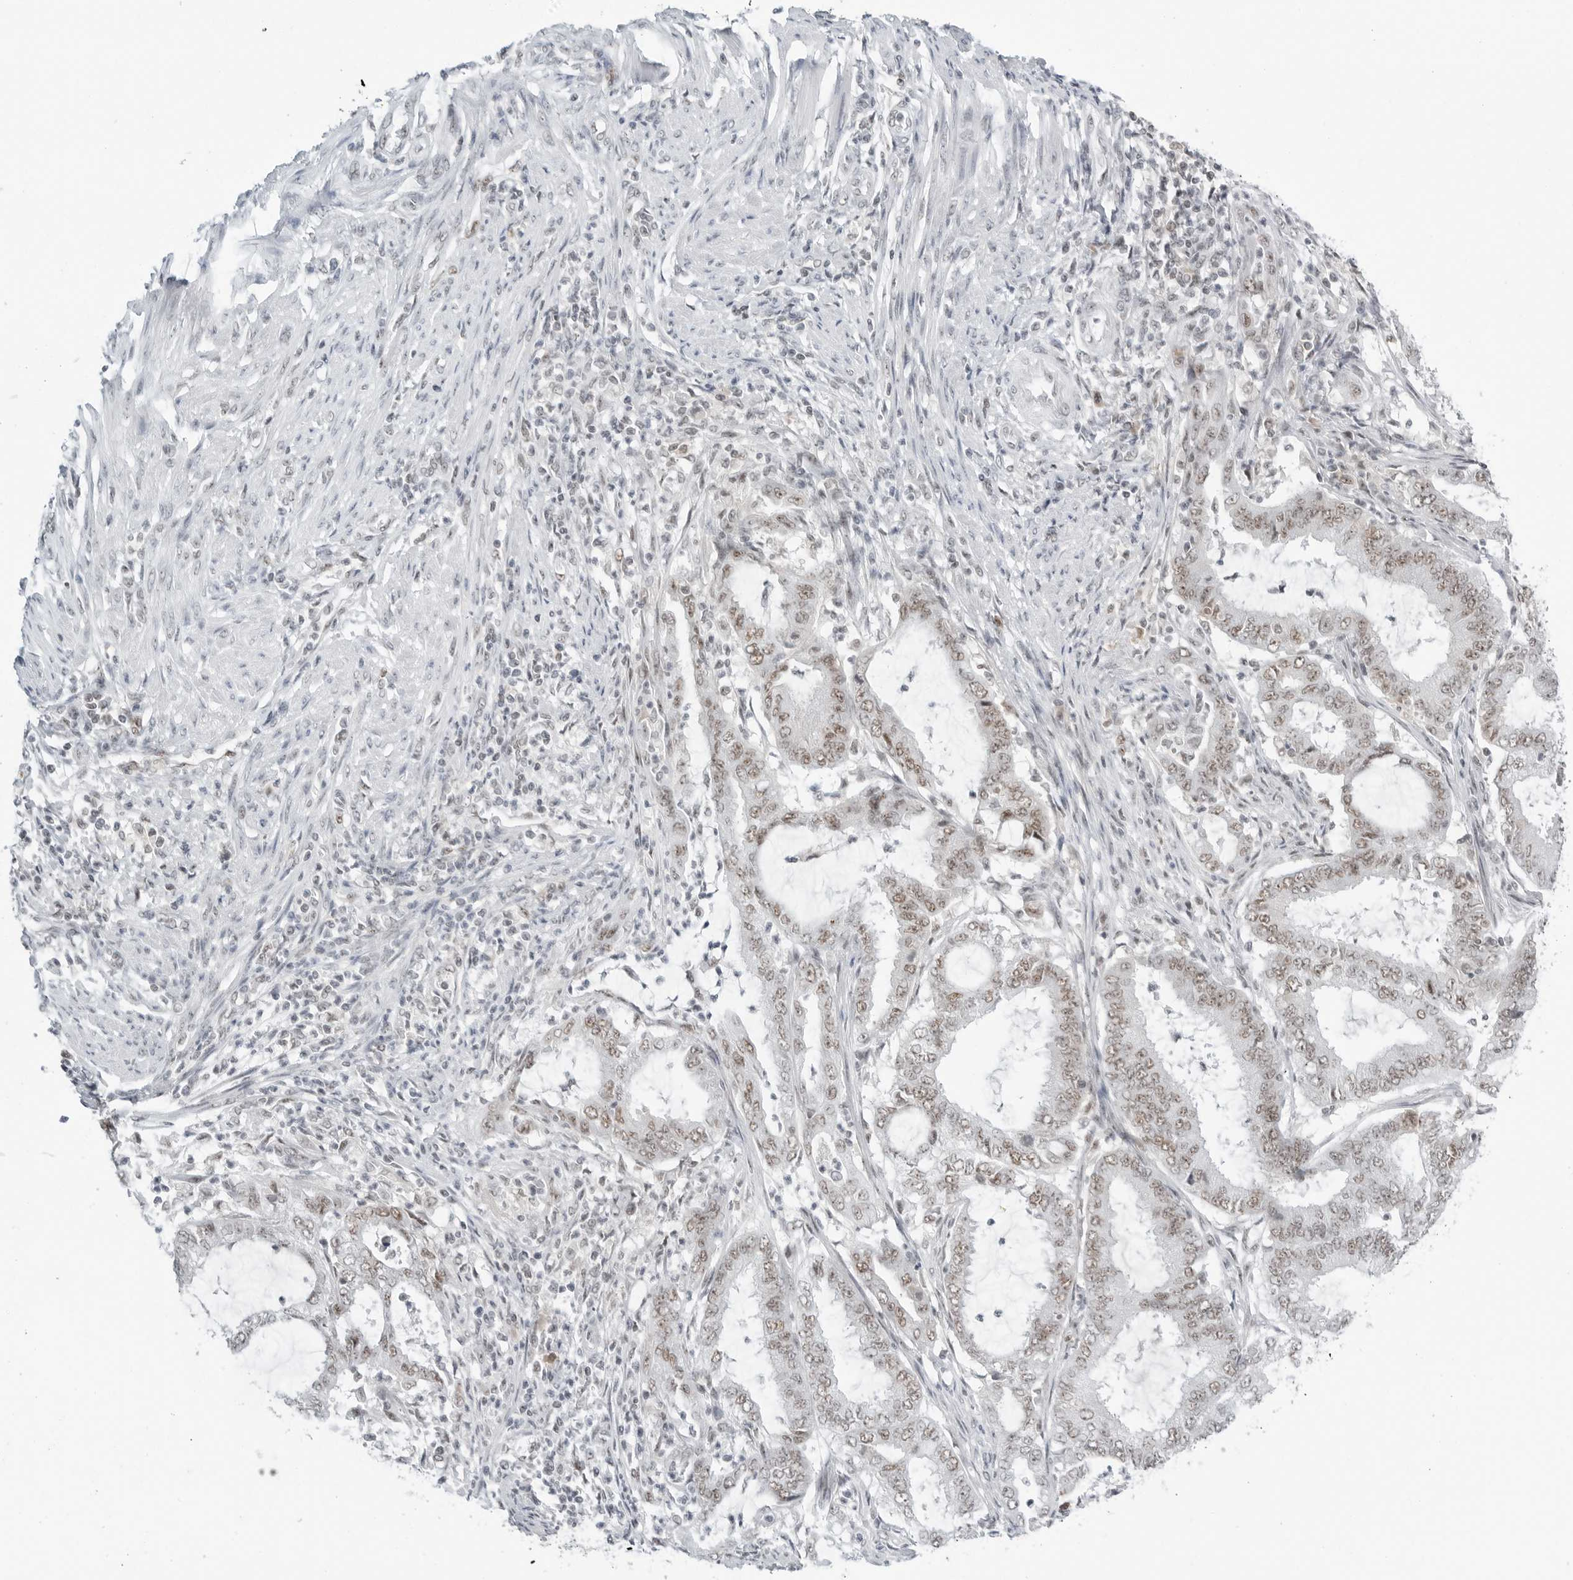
{"staining": {"intensity": "weak", "quantity": ">75%", "location": "nuclear"}, "tissue": "endometrial cancer", "cell_type": "Tumor cells", "image_type": "cancer", "snomed": [{"axis": "morphology", "description": "Adenocarcinoma, NOS"}, {"axis": "topography", "description": "Endometrium"}], "caption": "Immunohistochemical staining of human adenocarcinoma (endometrial) demonstrates low levels of weak nuclear expression in approximately >75% of tumor cells.", "gene": "WRAP53", "patient": {"sex": "female", "age": 51}}